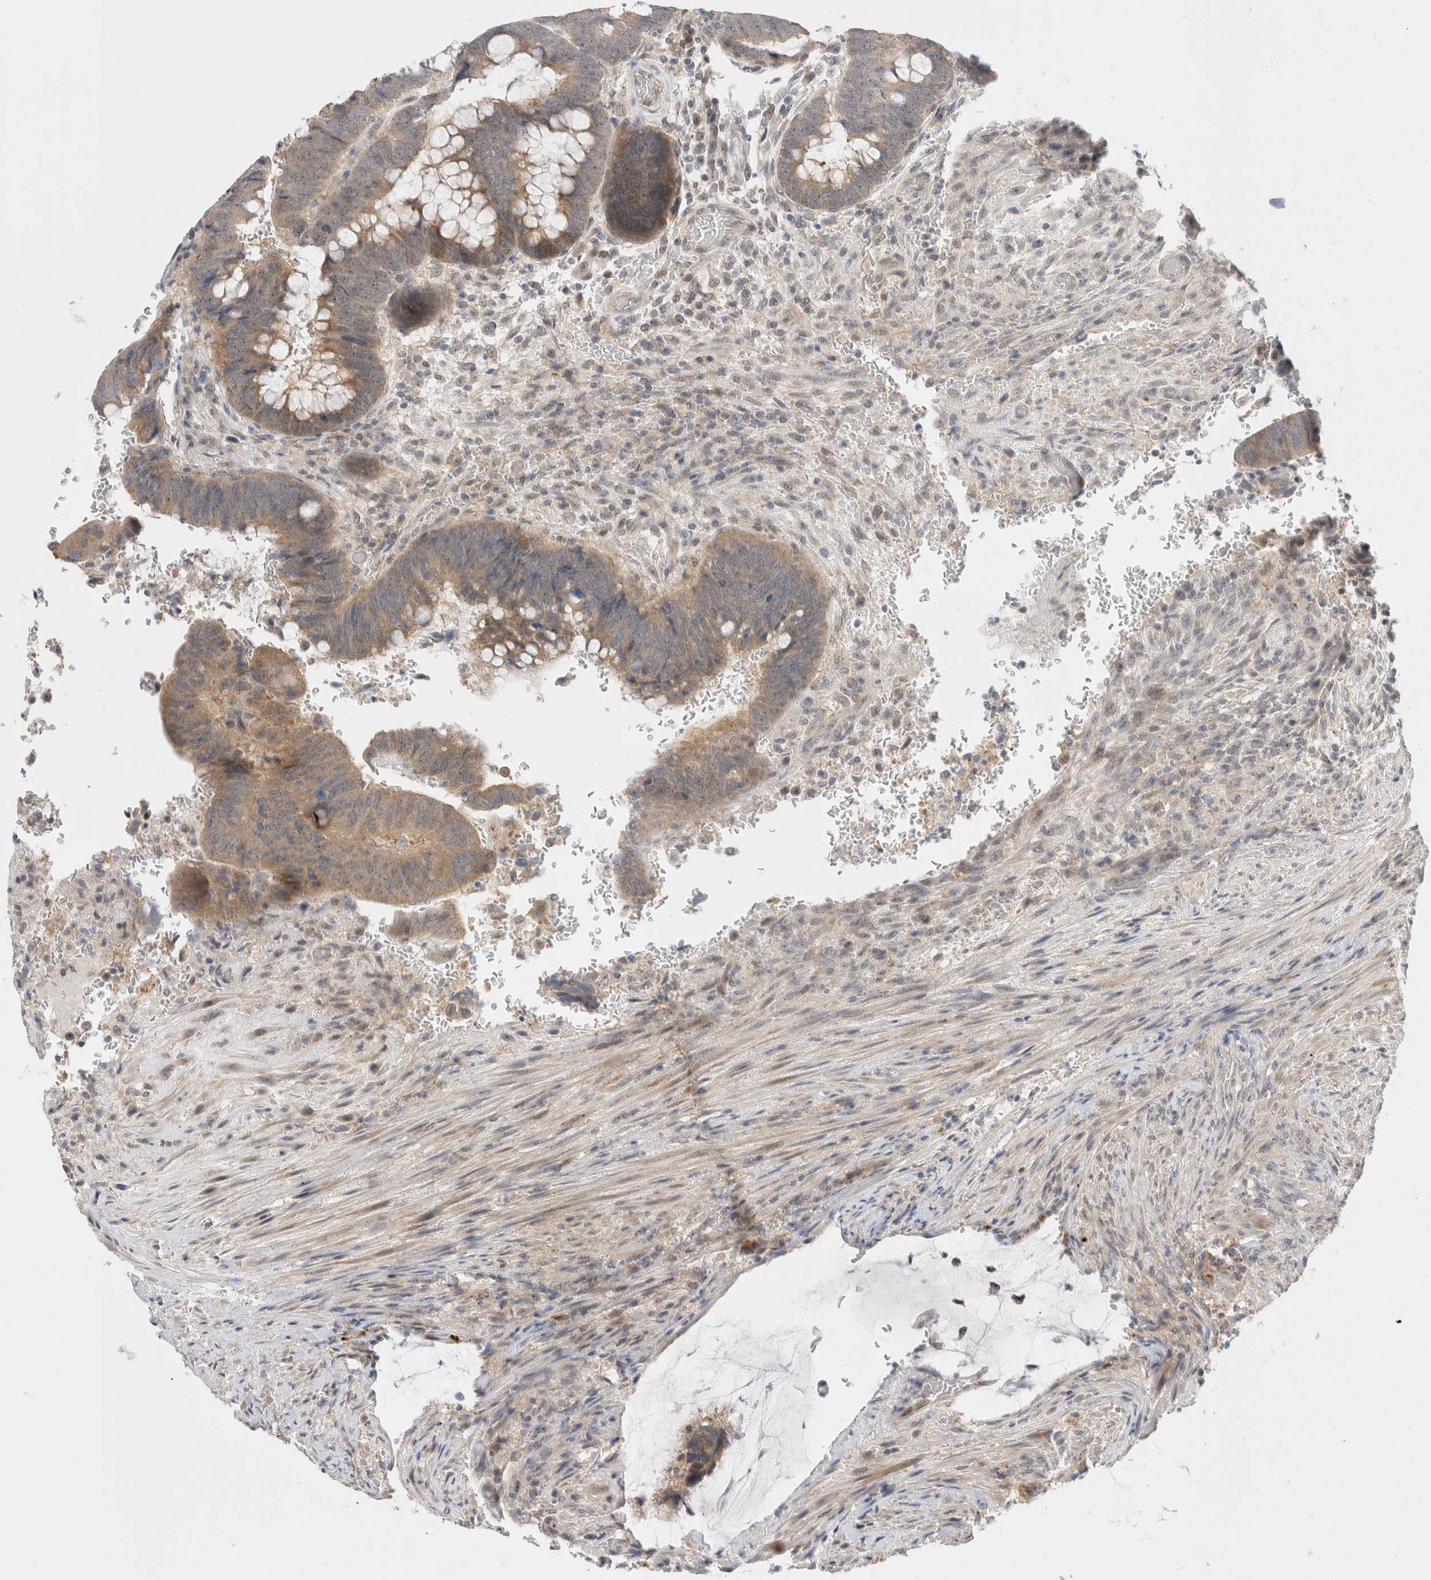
{"staining": {"intensity": "moderate", "quantity": "25%-75%", "location": "cytoplasmic/membranous"}, "tissue": "colorectal cancer", "cell_type": "Tumor cells", "image_type": "cancer", "snomed": [{"axis": "morphology", "description": "Normal tissue, NOS"}, {"axis": "morphology", "description": "Adenocarcinoma, NOS"}, {"axis": "topography", "description": "Rectum"}], "caption": "Protein expression analysis of human colorectal cancer reveals moderate cytoplasmic/membranous positivity in approximately 25%-75% of tumor cells. The staining was performed using DAB to visualize the protein expression in brown, while the nuclei were stained in blue with hematoxylin (Magnification: 20x).", "gene": "SLC29A1", "patient": {"sex": "male", "age": 92}}